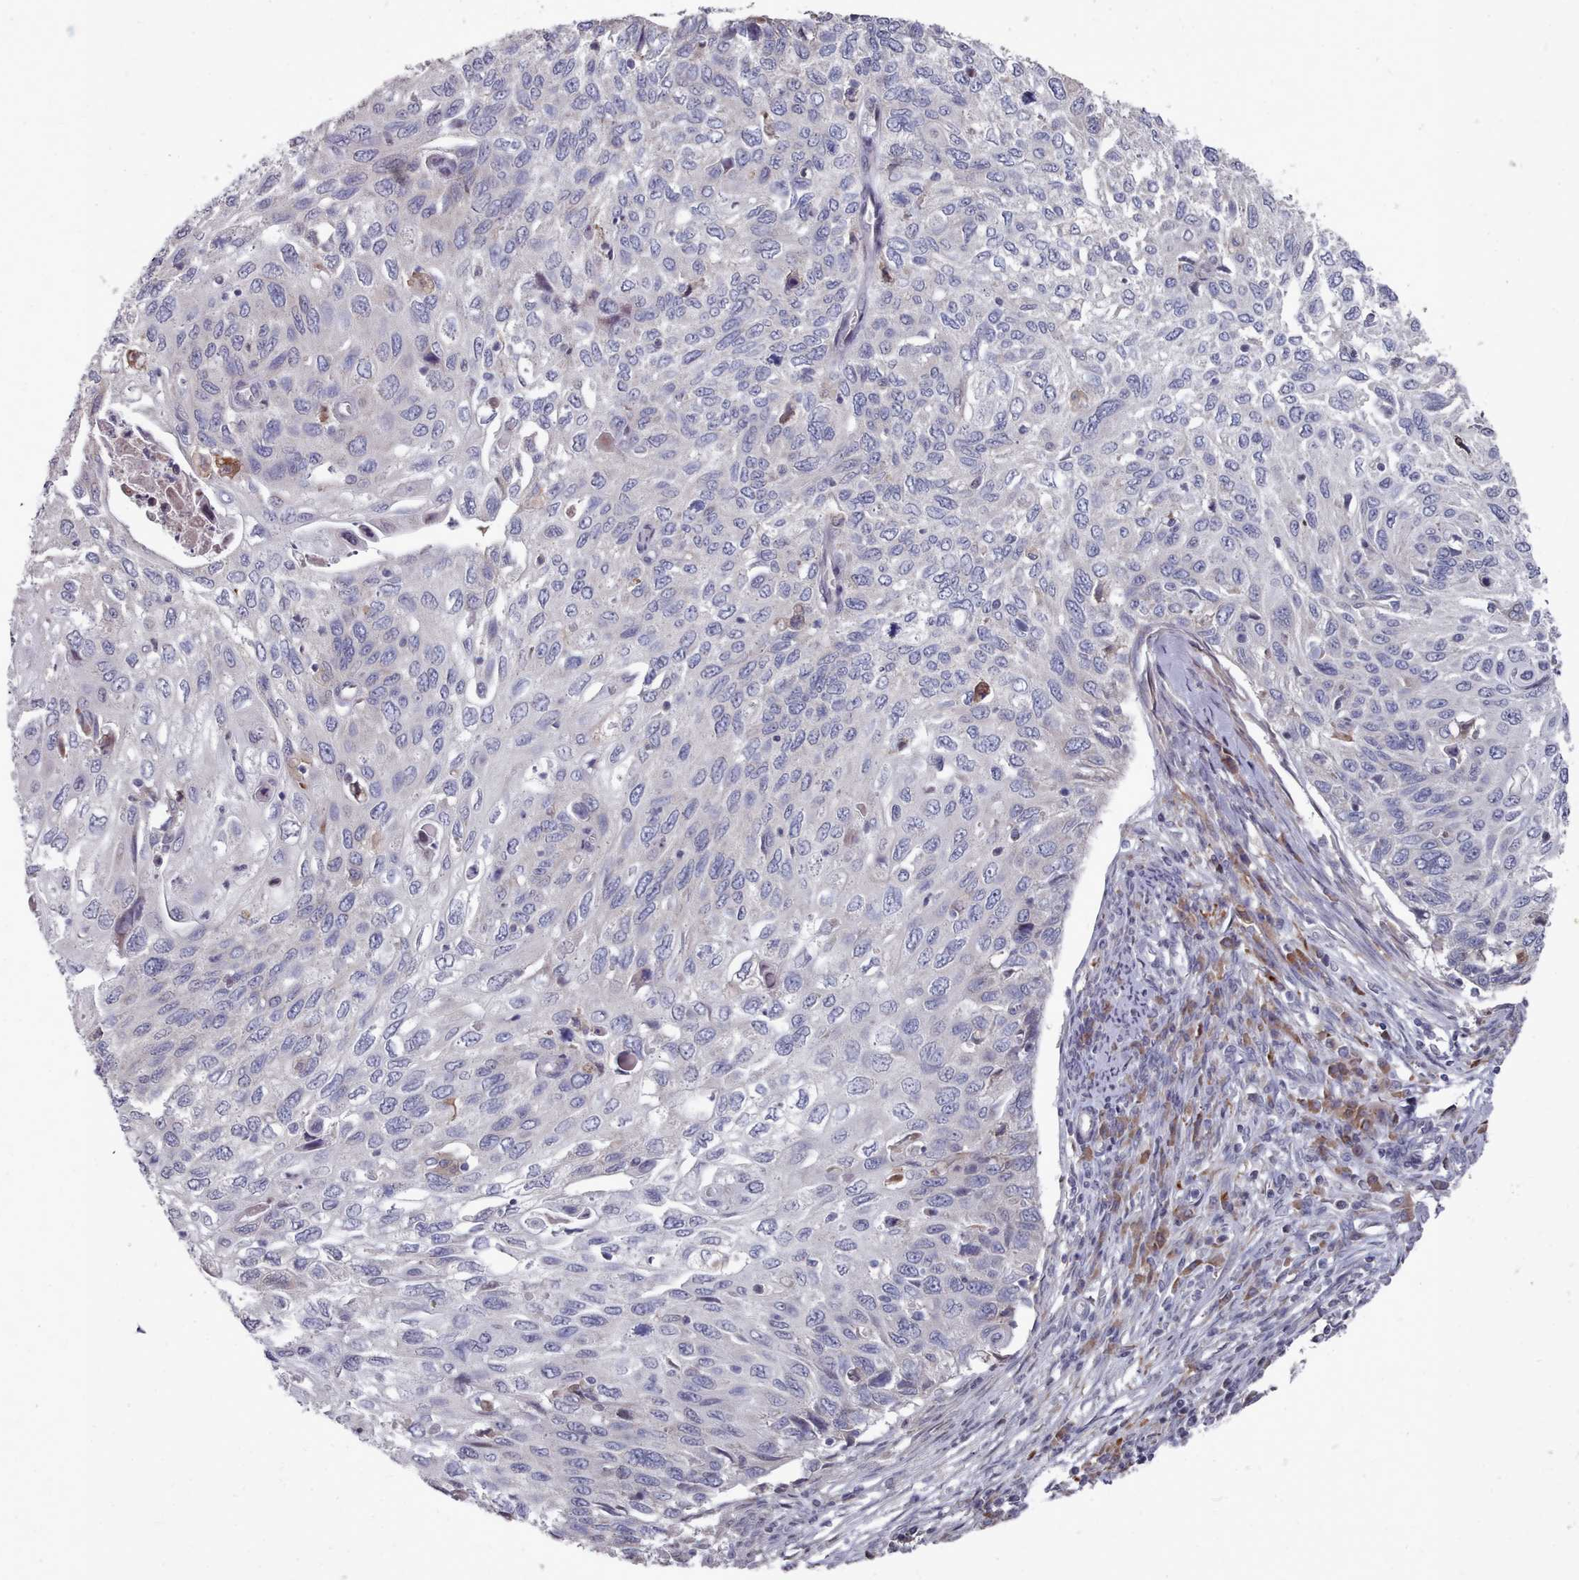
{"staining": {"intensity": "negative", "quantity": "none", "location": "none"}, "tissue": "cervical cancer", "cell_type": "Tumor cells", "image_type": "cancer", "snomed": [{"axis": "morphology", "description": "Squamous cell carcinoma, NOS"}, {"axis": "topography", "description": "Cervix"}], "caption": "Micrograph shows no protein staining in tumor cells of squamous cell carcinoma (cervical) tissue. Nuclei are stained in blue.", "gene": "ACKR3", "patient": {"sex": "female", "age": 70}}